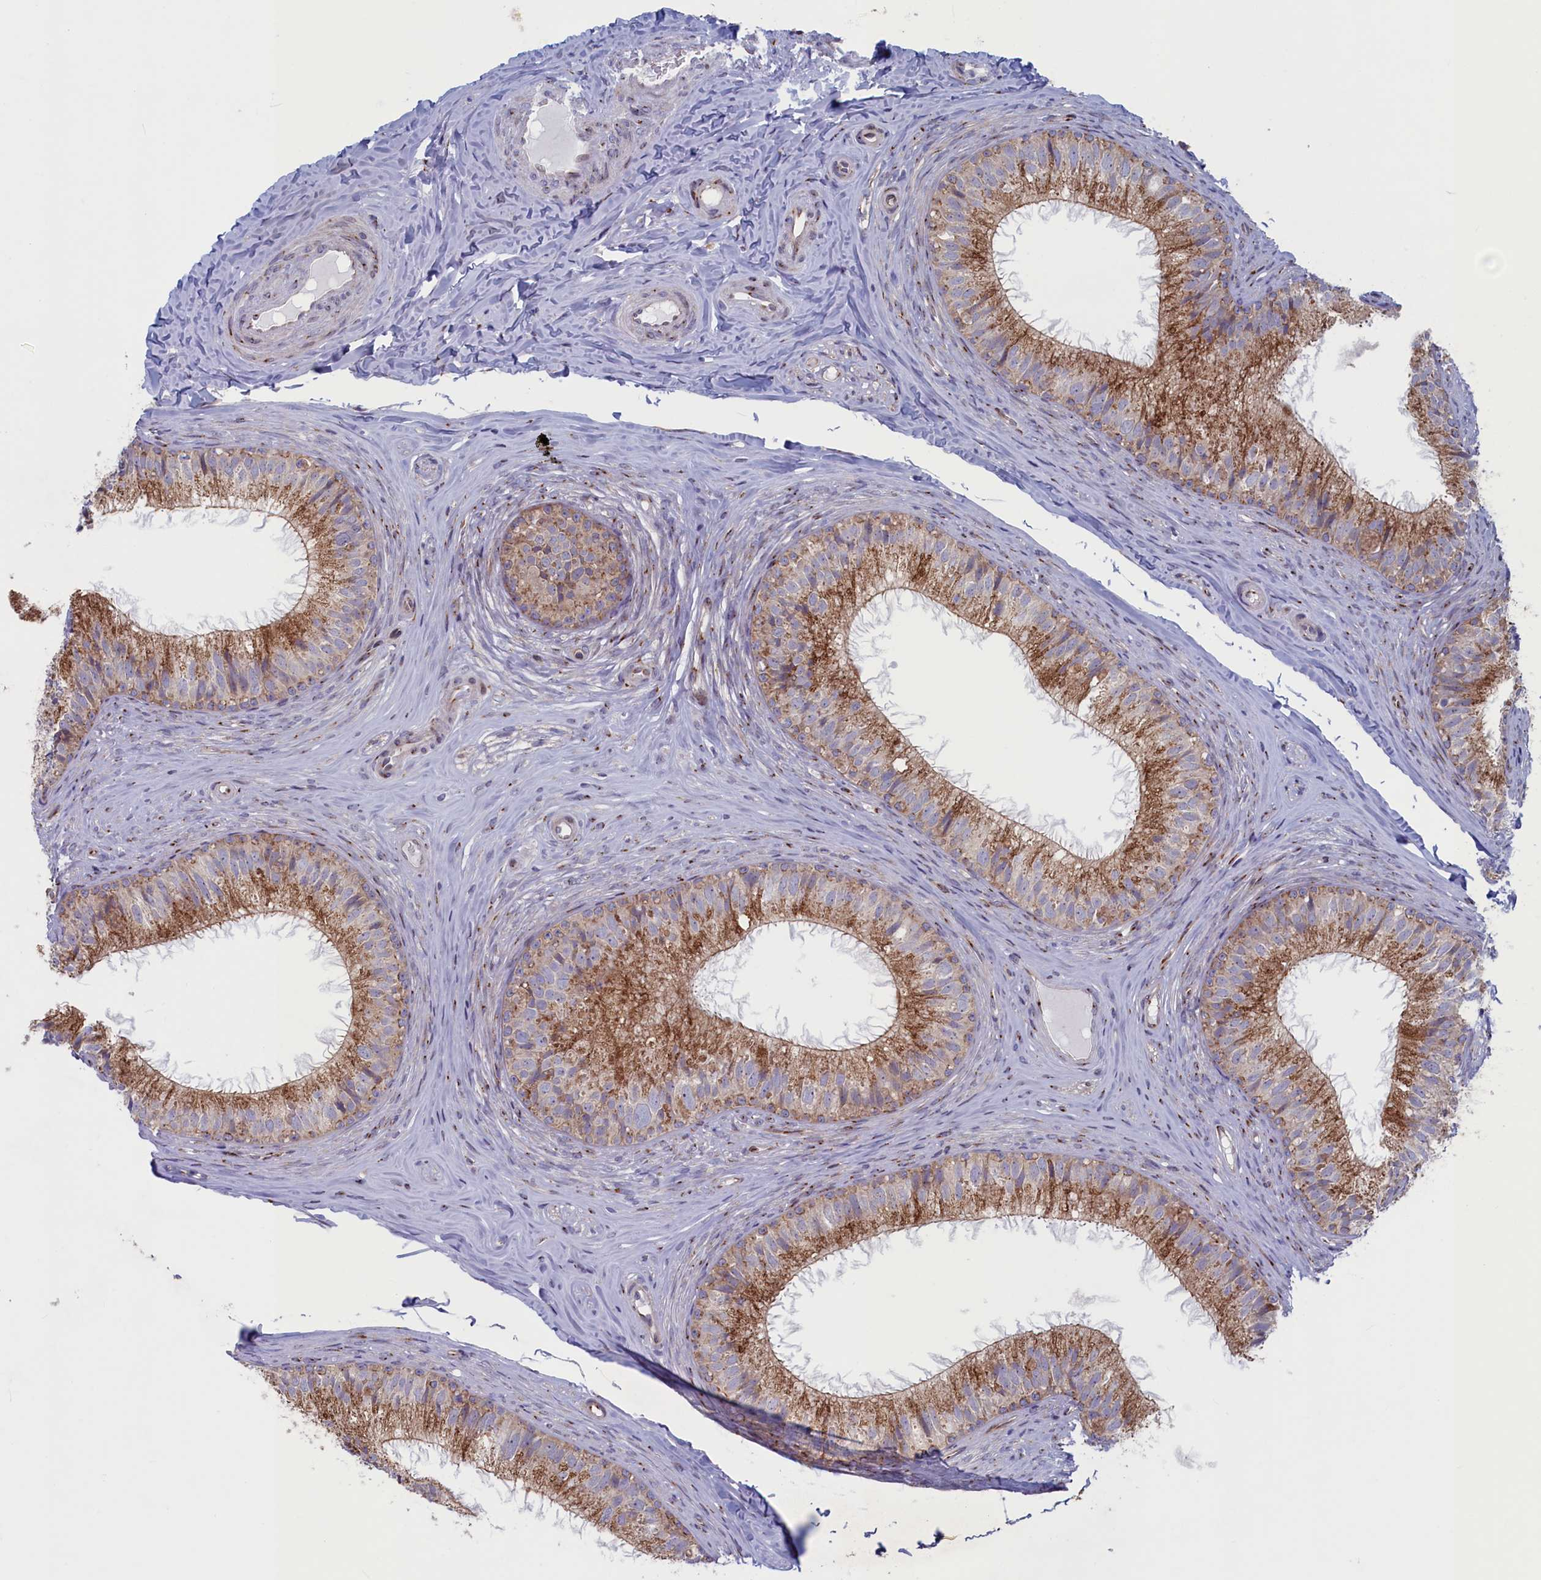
{"staining": {"intensity": "moderate", "quantity": "25%-75%", "location": "cytoplasmic/membranous"}, "tissue": "epididymis", "cell_type": "Glandular cells", "image_type": "normal", "snomed": [{"axis": "morphology", "description": "Normal tissue, NOS"}, {"axis": "topography", "description": "Epididymis"}], "caption": "Epididymis stained with IHC shows moderate cytoplasmic/membranous staining in approximately 25%-75% of glandular cells.", "gene": "MTFMT", "patient": {"sex": "male", "age": 34}}